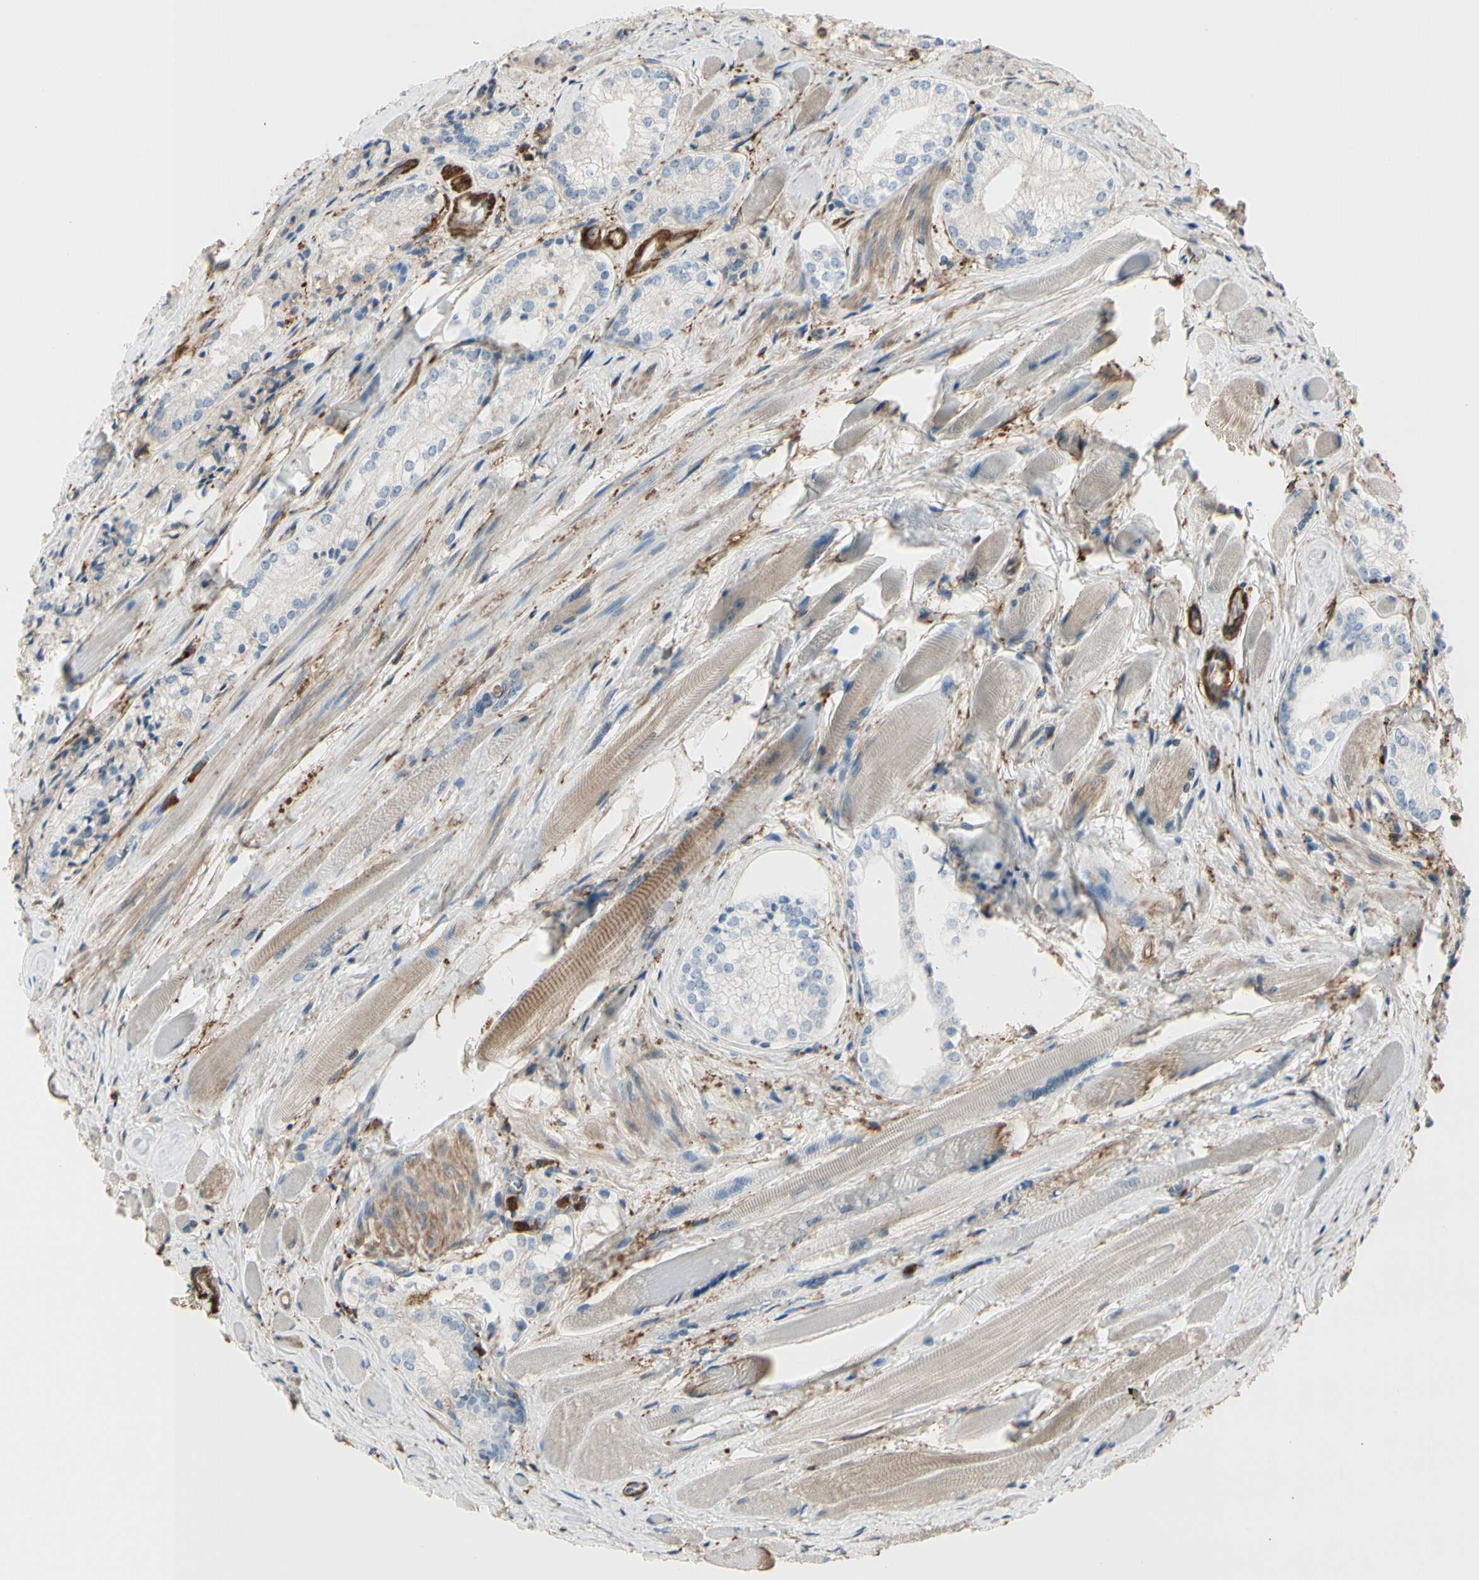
{"staining": {"intensity": "negative", "quantity": "none", "location": "none"}, "tissue": "prostate cancer", "cell_type": "Tumor cells", "image_type": "cancer", "snomed": [{"axis": "morphology", "description": "Adenocarcinoma, Low grade"}, {"axis": "topography", "description": "Prostate"}], "caption": "Human prostate low-grade adenocarcinoma stained for a protein using immunohistochemistry displays no positivity in tumor cells.", "gene": "GSN", "patient": {"sex": "male", "age": 60}}